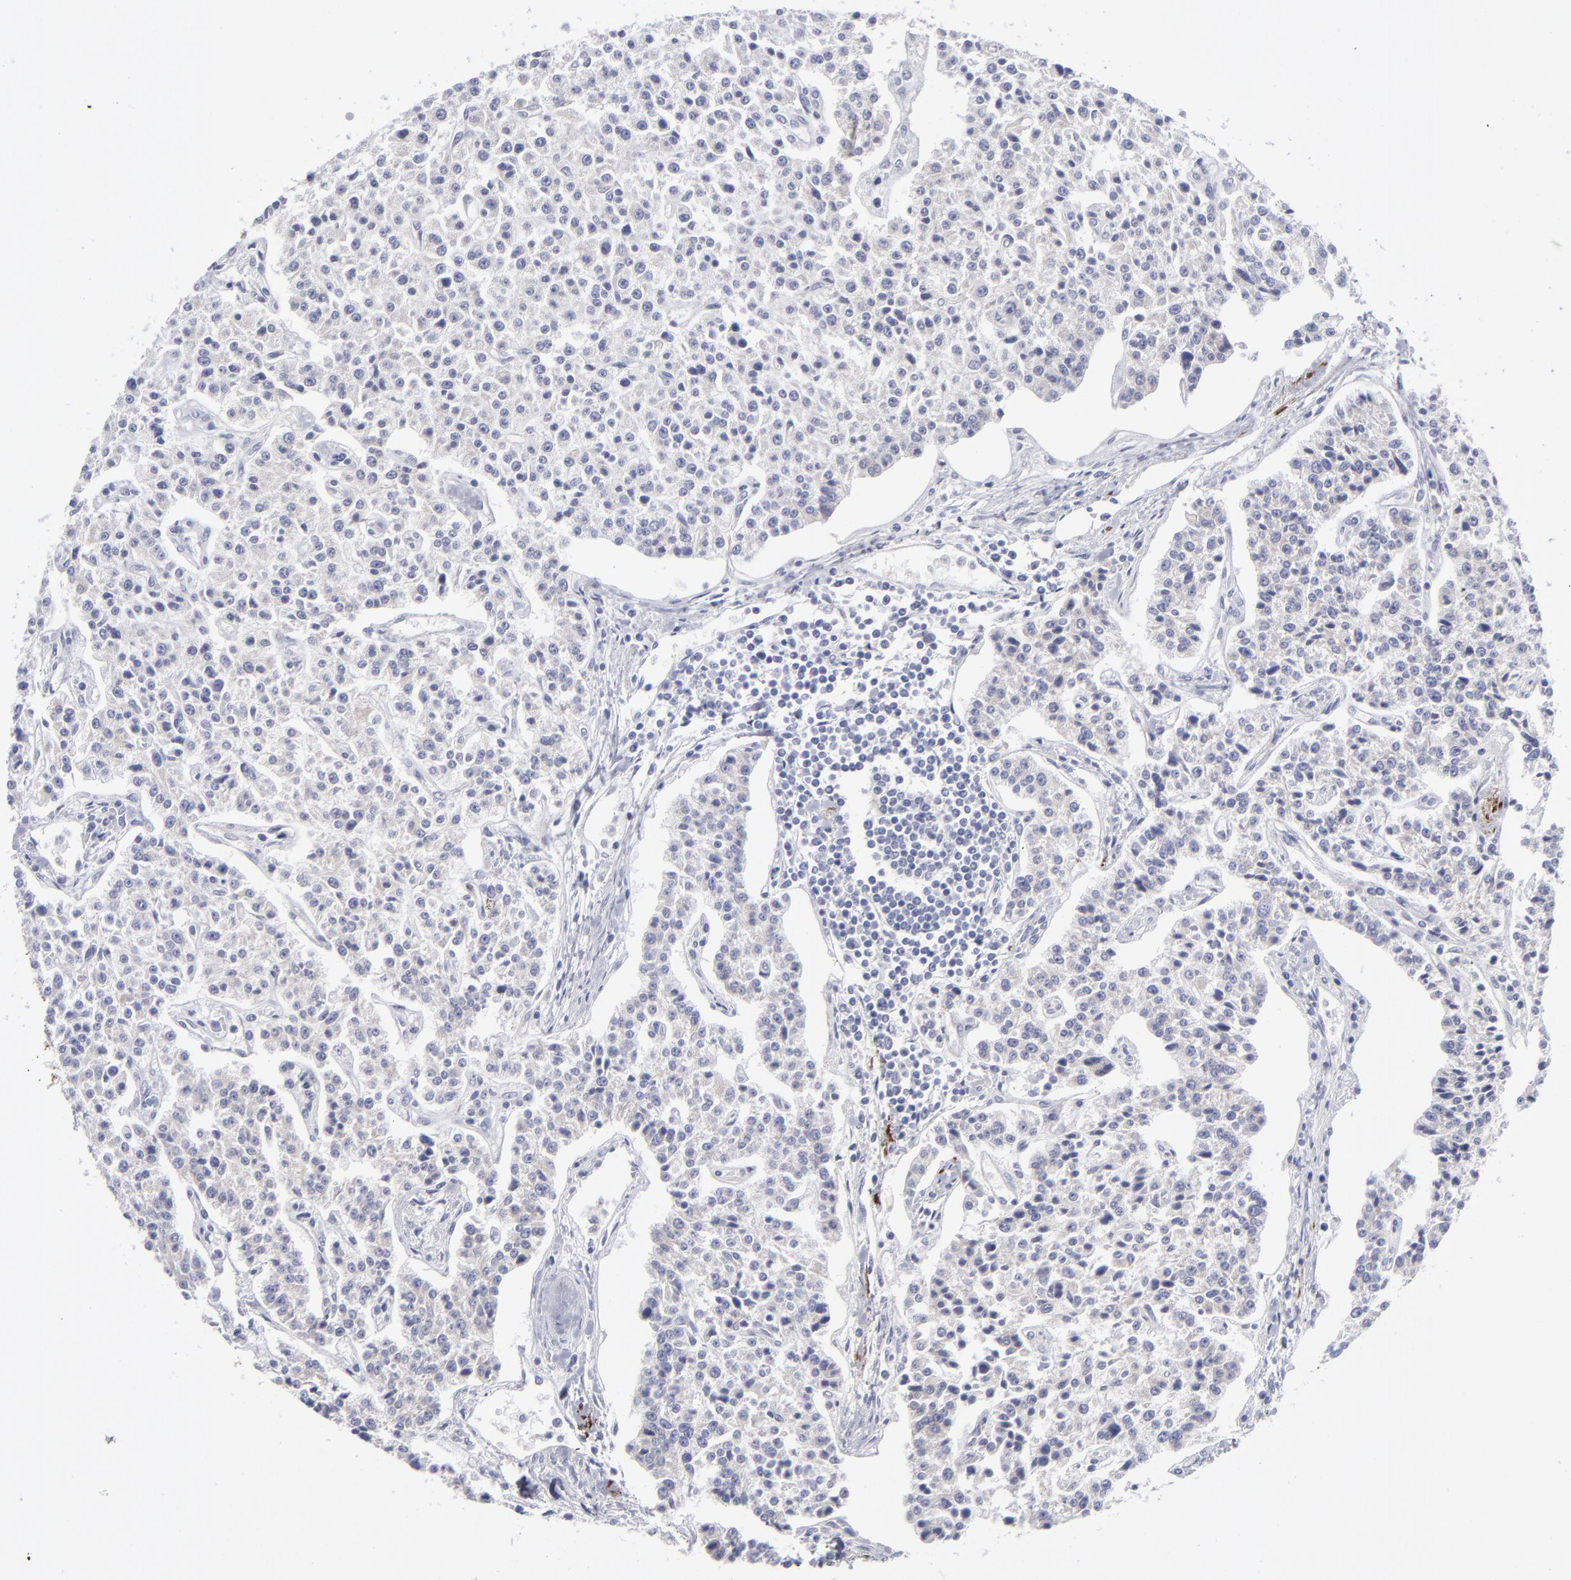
{"staining": {"intensity": "weak", "quantity": ">75%", "location": "cytoplasmic/membranous"}, "tissue": "carcinoid", "cell_type": "Tumor cells", "image_type": "cancer", "snomed": [{"axis": "morphology", "description": "Carcinoid, malignant, NOS"}, {"axis": "topography", "description": "Stomach"}], "caption": "Human carcinoid stained for a protein (brown) exhibits weak cytoplasmic/membranous positive expression in approximately >75% of tumor cells.", "gene": "SLMAP", "patient": {"sex": "female", "age": 76}}